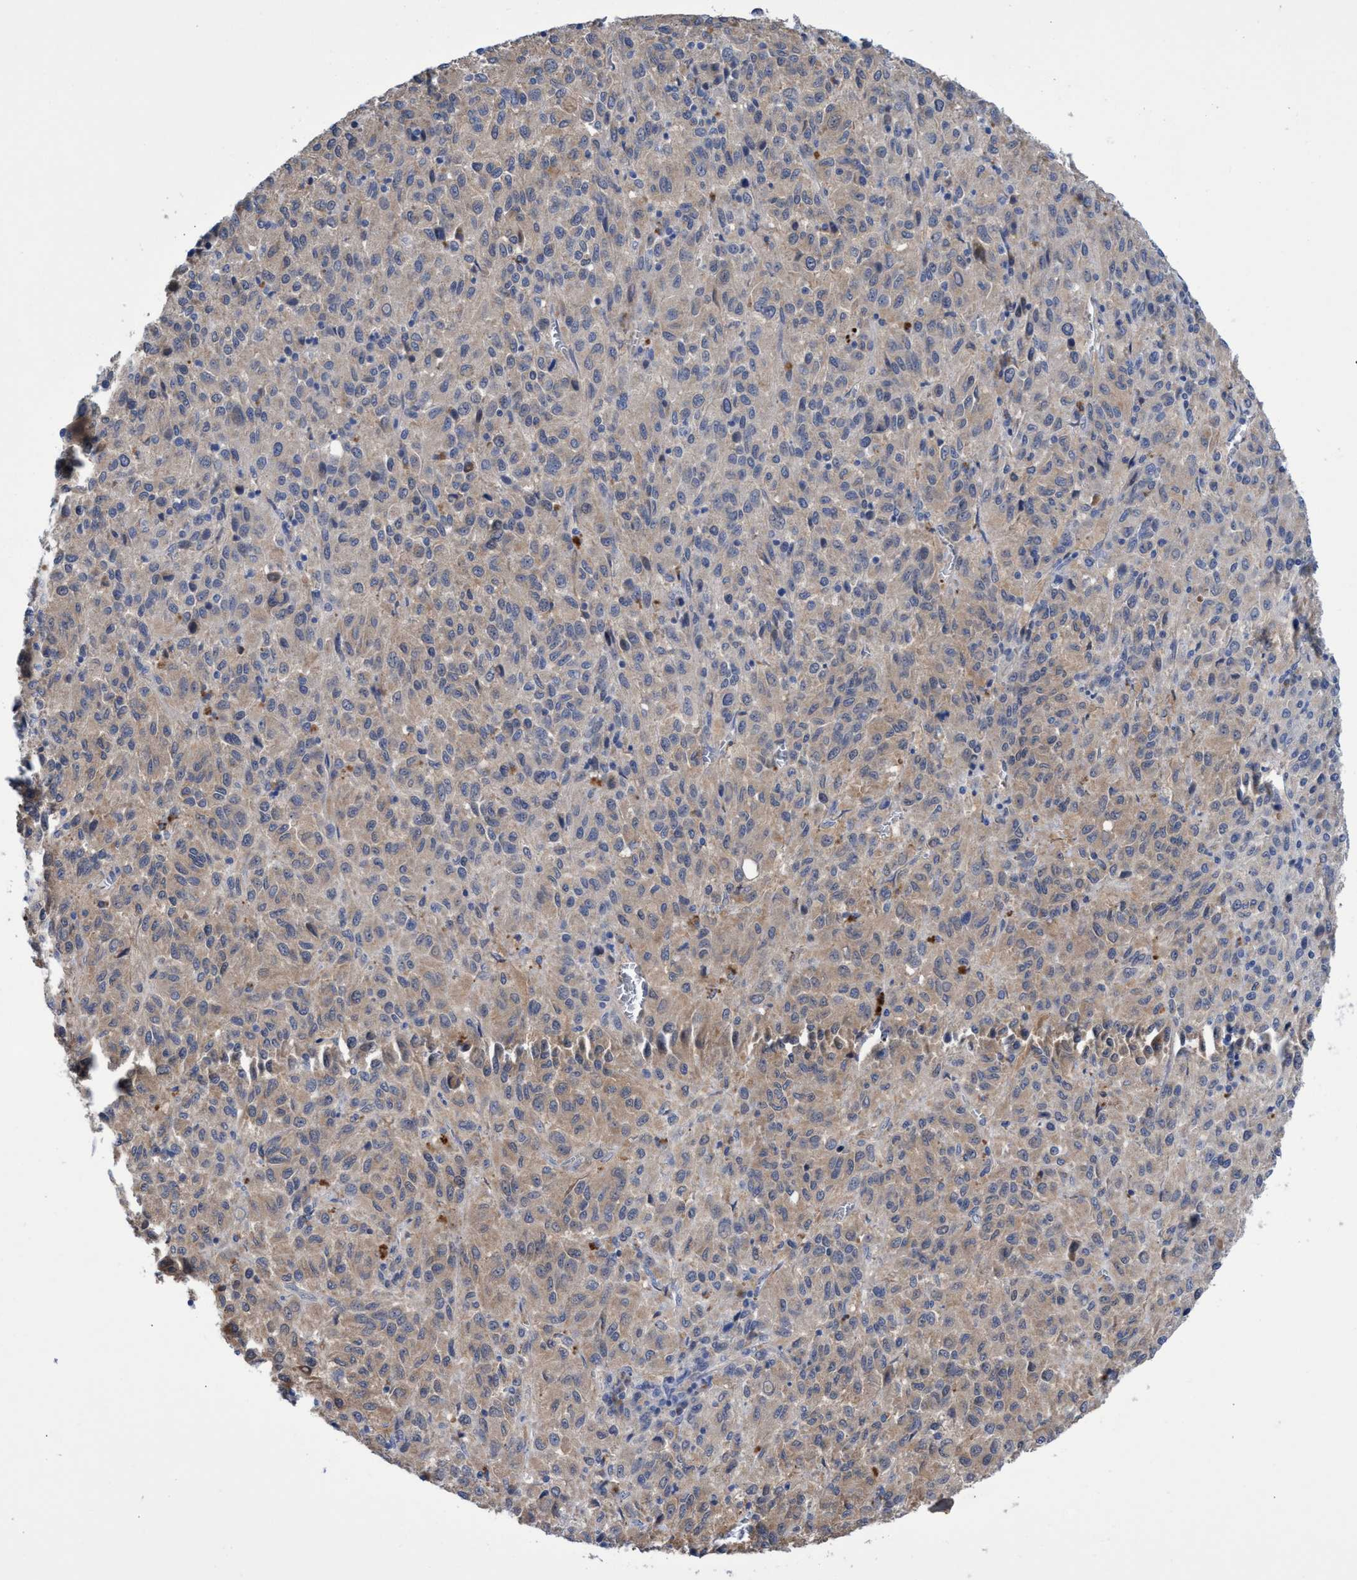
{"staining": {"intensity": "weak", "quantity": "25%-75%", "location": "cytoplasmic/membranous"}, "tissue": "melanoma", "cell_type": "Tumor cells", "image_type": "cancer", "snomed": [{"axis": "morphology", "description": "Malignant melanoma, Metastatic site"}, {"axis": "topography", "description": "Lung"}], "caption": "Immunohistochemistry (IHC) of human melanoma exhibits low levels of weak cytoplasmic/membranous expression in about 25%-75% of tumor cells.", "gene": "SVEP1", "patient": {"sex": "male", "age": 64}}